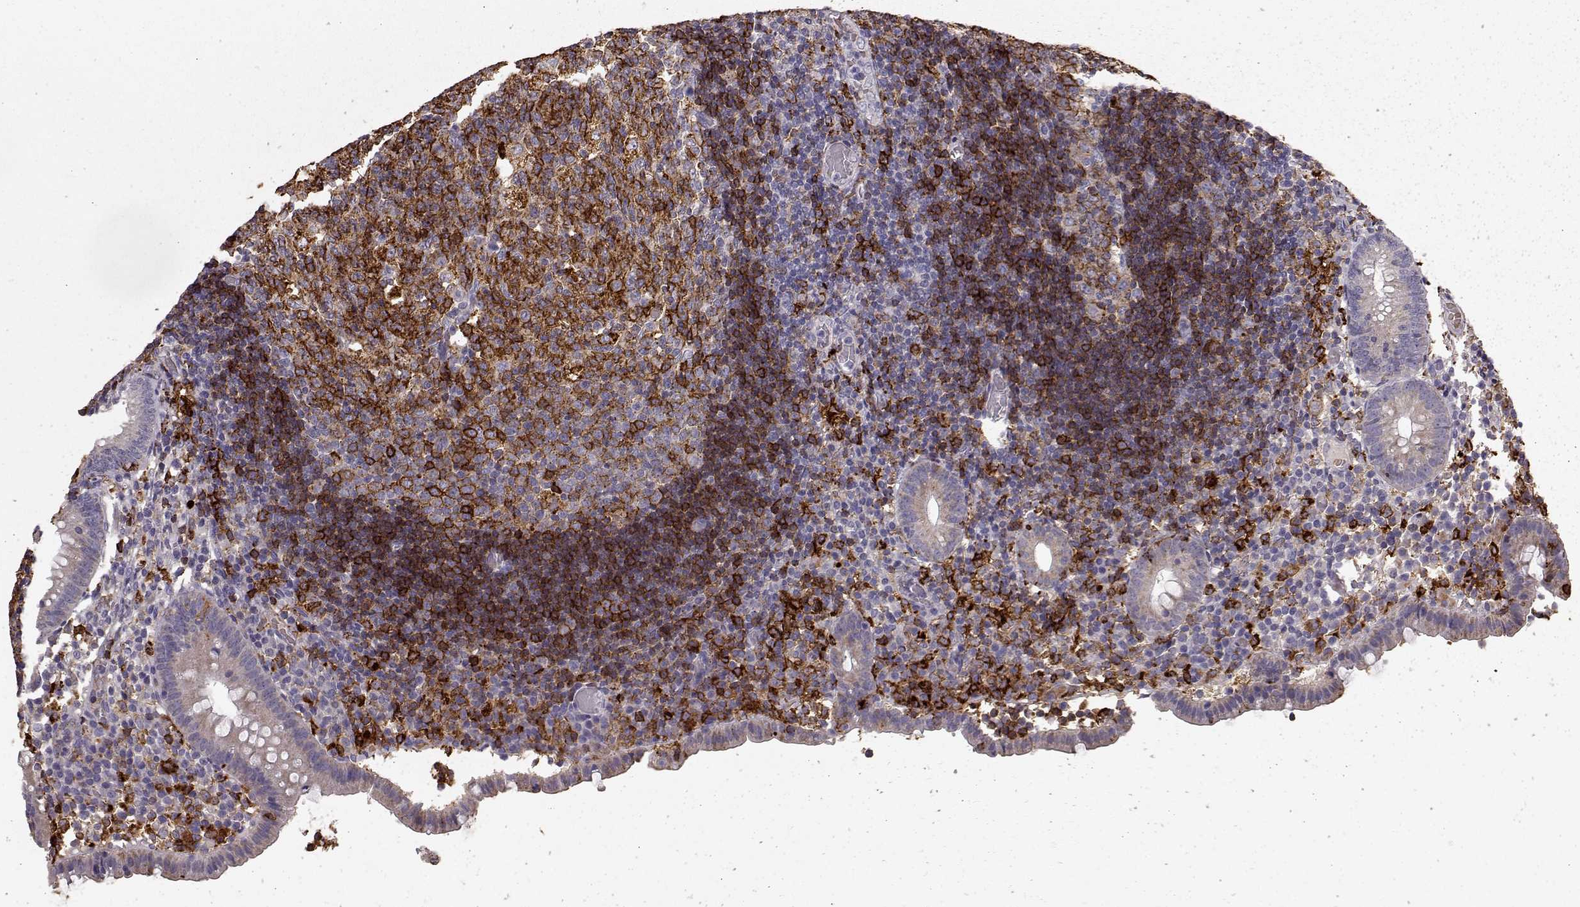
{"staining": {"intensity": "negative", "quantity": "none", "location": "none"}, "tissue": "appendix", "cell_type": "Glandular cells", "image_type": "normal", "snomed": [{"axis": "morphology", "description": "Normal tissue, NOS"}, {"axis": "topography", "description": "Appendix"}], "caption": "A histopathology image of appendix stained for a protein displays no brown staining in glandular cells.", "gene": "CCNF", "patient": {"sex": "female", "age": 32}}